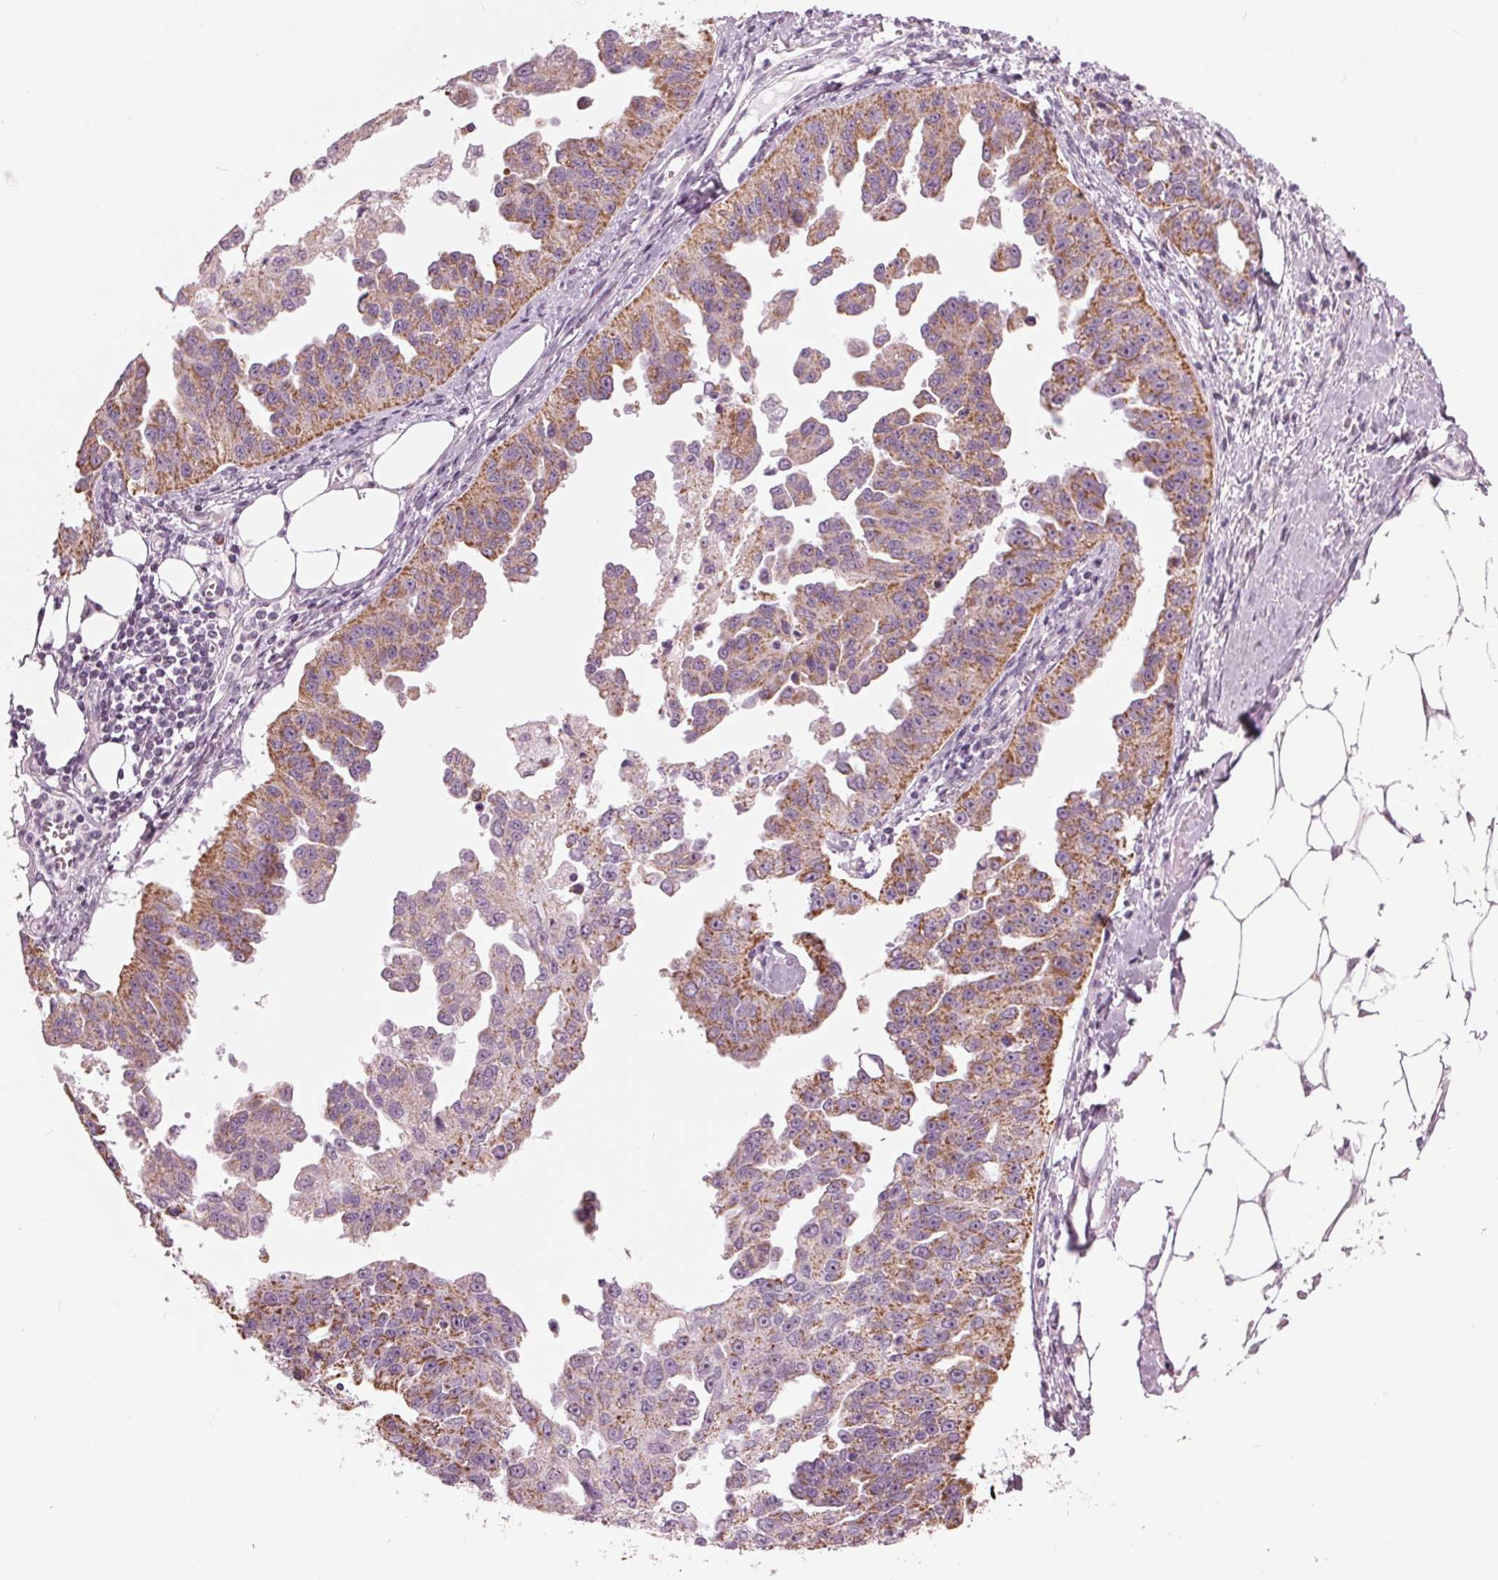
{"staining": {"intensity": "moderate", "quantity": ">75%", "location": "cytoplasmic/membranous"}, "tissue": "ovarian cancer", "cell_type": "Tumor cells", "image_type": "cancer", "snomed": [{"axis": "morphology", "description": "Cystadenocarcinoma, serous, NOS"}, {"axis": "topography", "description": "Ovary"}], "caption": "The immunohistochemical stain highlights moderate cytoplasmic/membranous positivity in tumor cells of serous cystadenocarcinoma (ovarian) tissue. The protein of interest is stained brown, and the nuclei are stained in blue (DAB IHC with brightfield microscopy, high magnification).", "gene": "SAMD4A", "patient": {"sex": "female", "age": 75}}